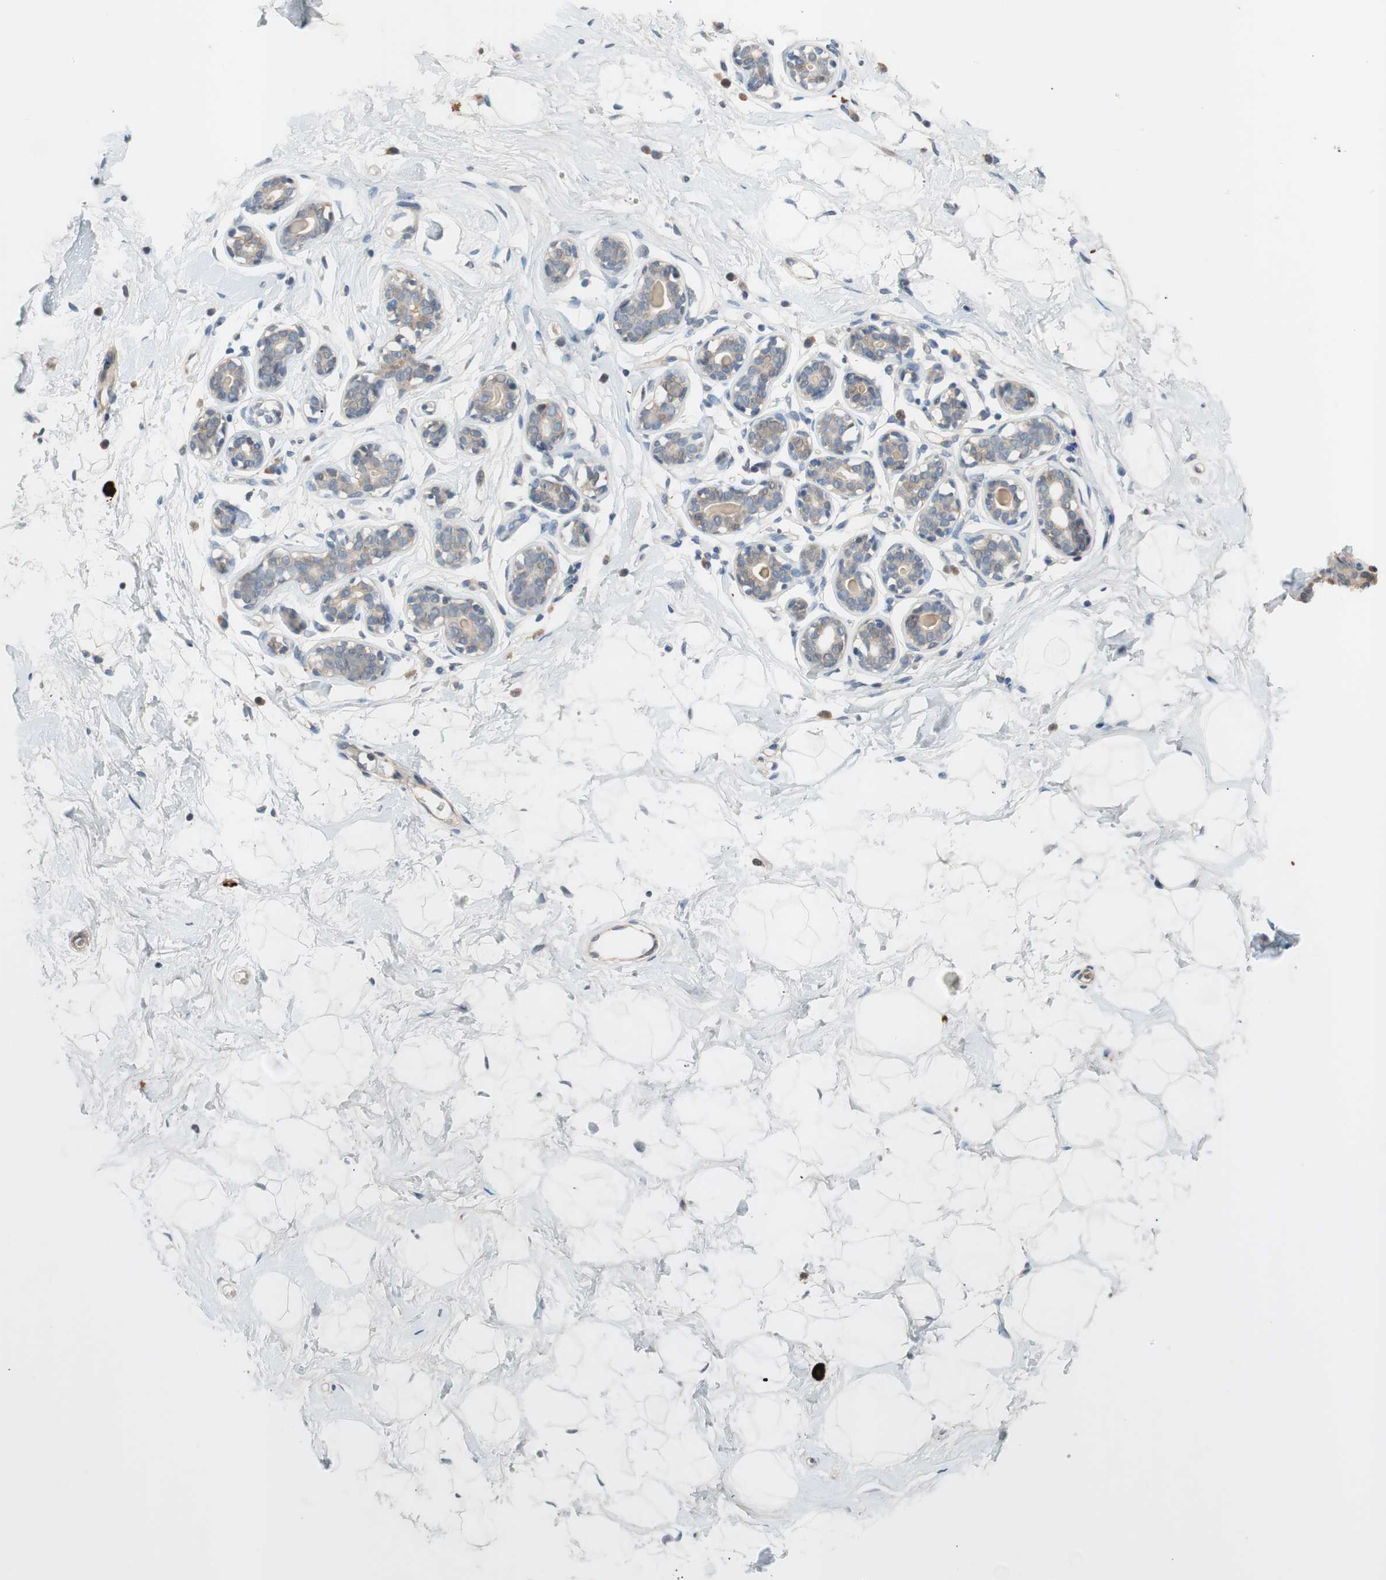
{"staining": {"intensity": "negative", "quantity": "none", "location": "none"}, "tissue": "breast", "cell_type": "Adipocytes", "image_type": "normal", "snomed": [{"axis": "morphology", "description": "Normal tissue, NOS"}, {"axis": "topography", "description": "Breast"}], "caption": "Immunohistochemistry (IHC) of benign breast reveals no staining in adipocytes. (Brightfield microscopy of DAB immunohistochemistry at high magnification).", "gene": "COL12A1", "patient": {"sex": "female", "age": 23}}